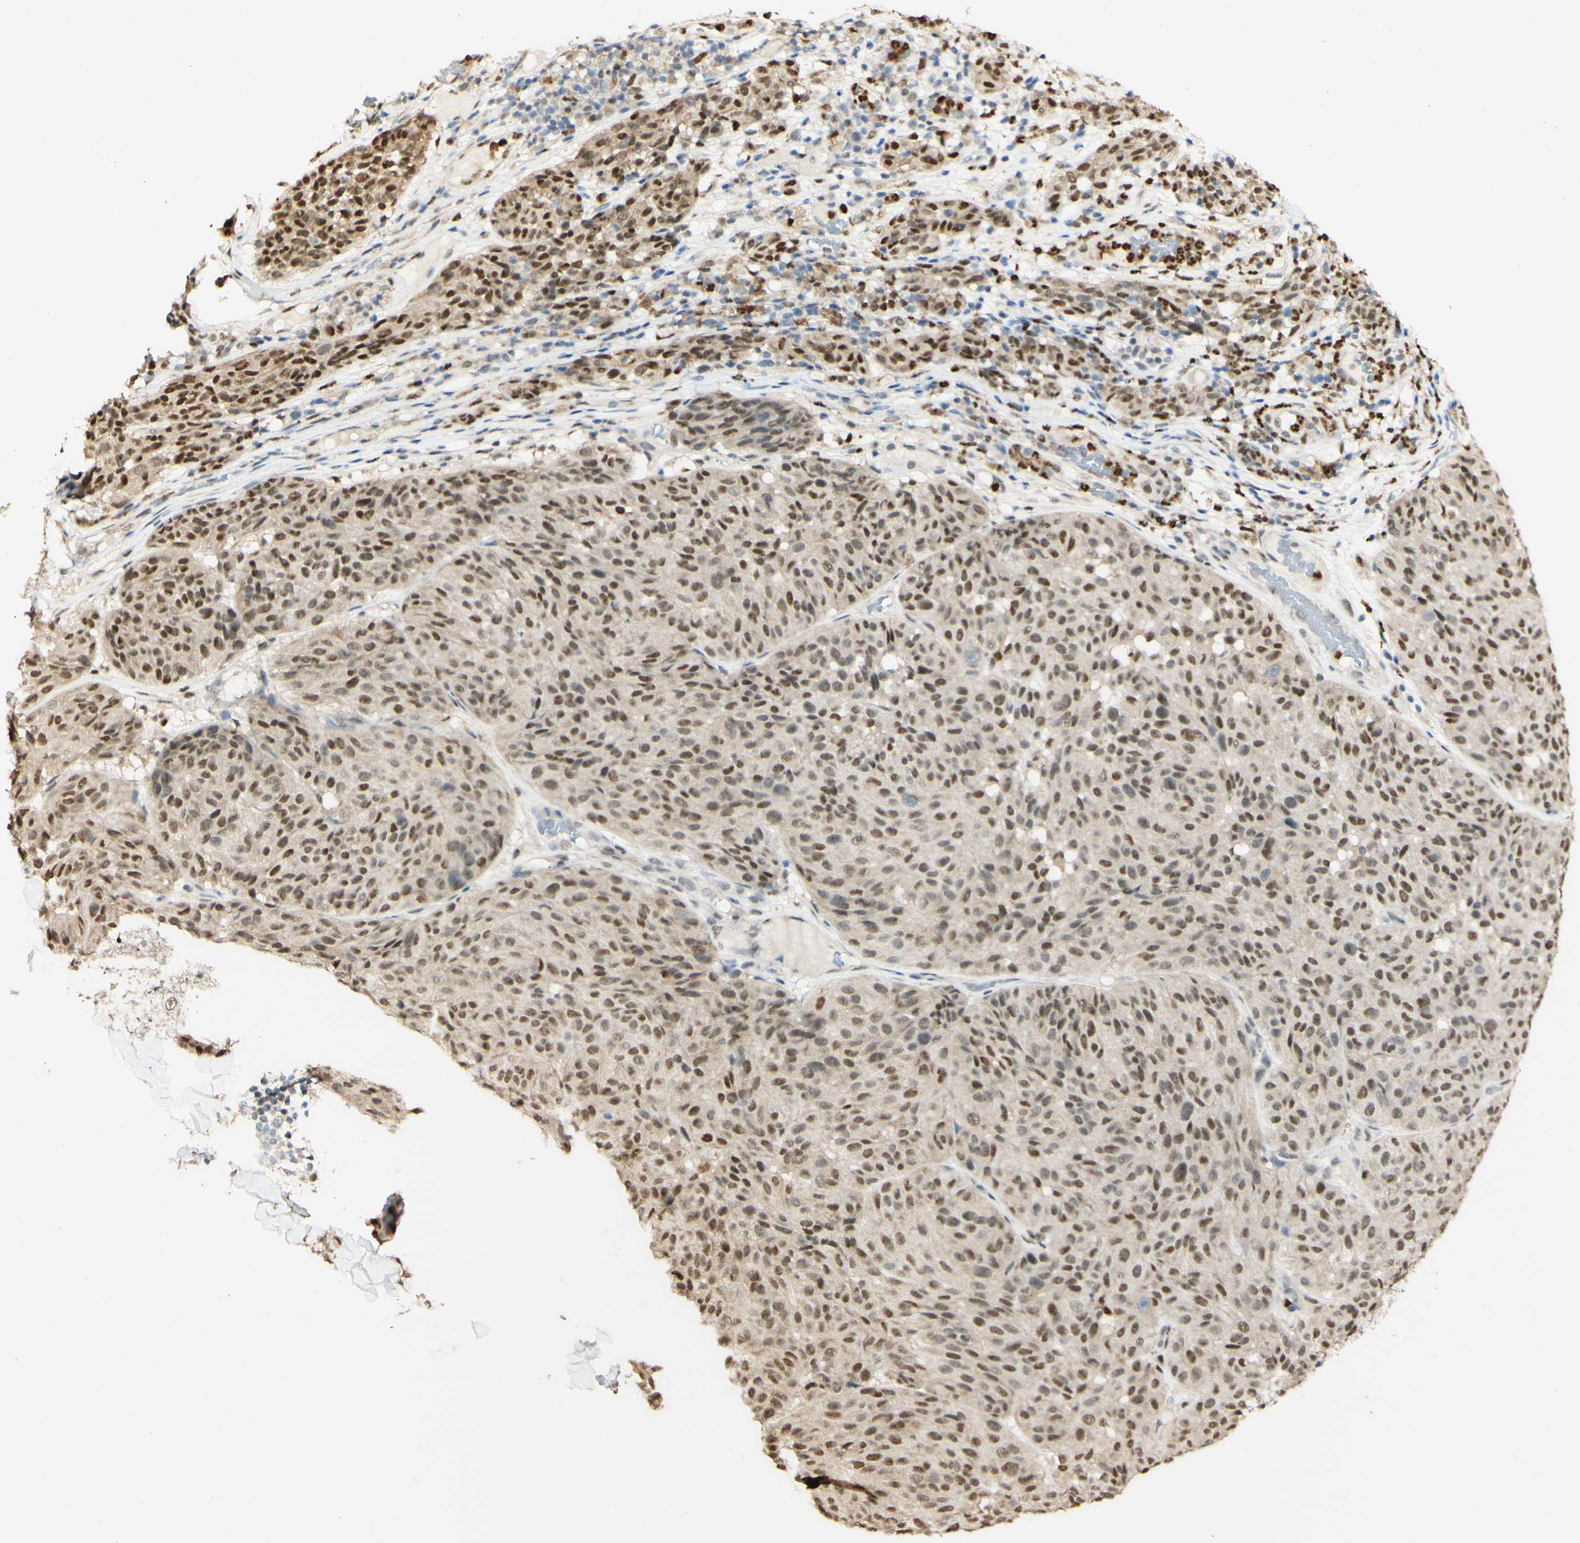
{"staining": {"intensity": "strong", "quantity": ">75%", "location": "cytoplasmic/membranous,nuclear"}, "tissue": "melanoma", "cell_type": "Tumor cells", "image_type": "cancer", "snomed": [{"axis": "morphology", "description": "Malignant melanoma, NOS"}, {"axis": "topography", "description": "Skin"}], "caption": "A brown stain labels strong cytoplasmic/membranous and nuclear staining of a protein in human malignant melanoma tumor cells.", "gene": "MAP3K4", "patient": {"sex": "female", "age": 46}}